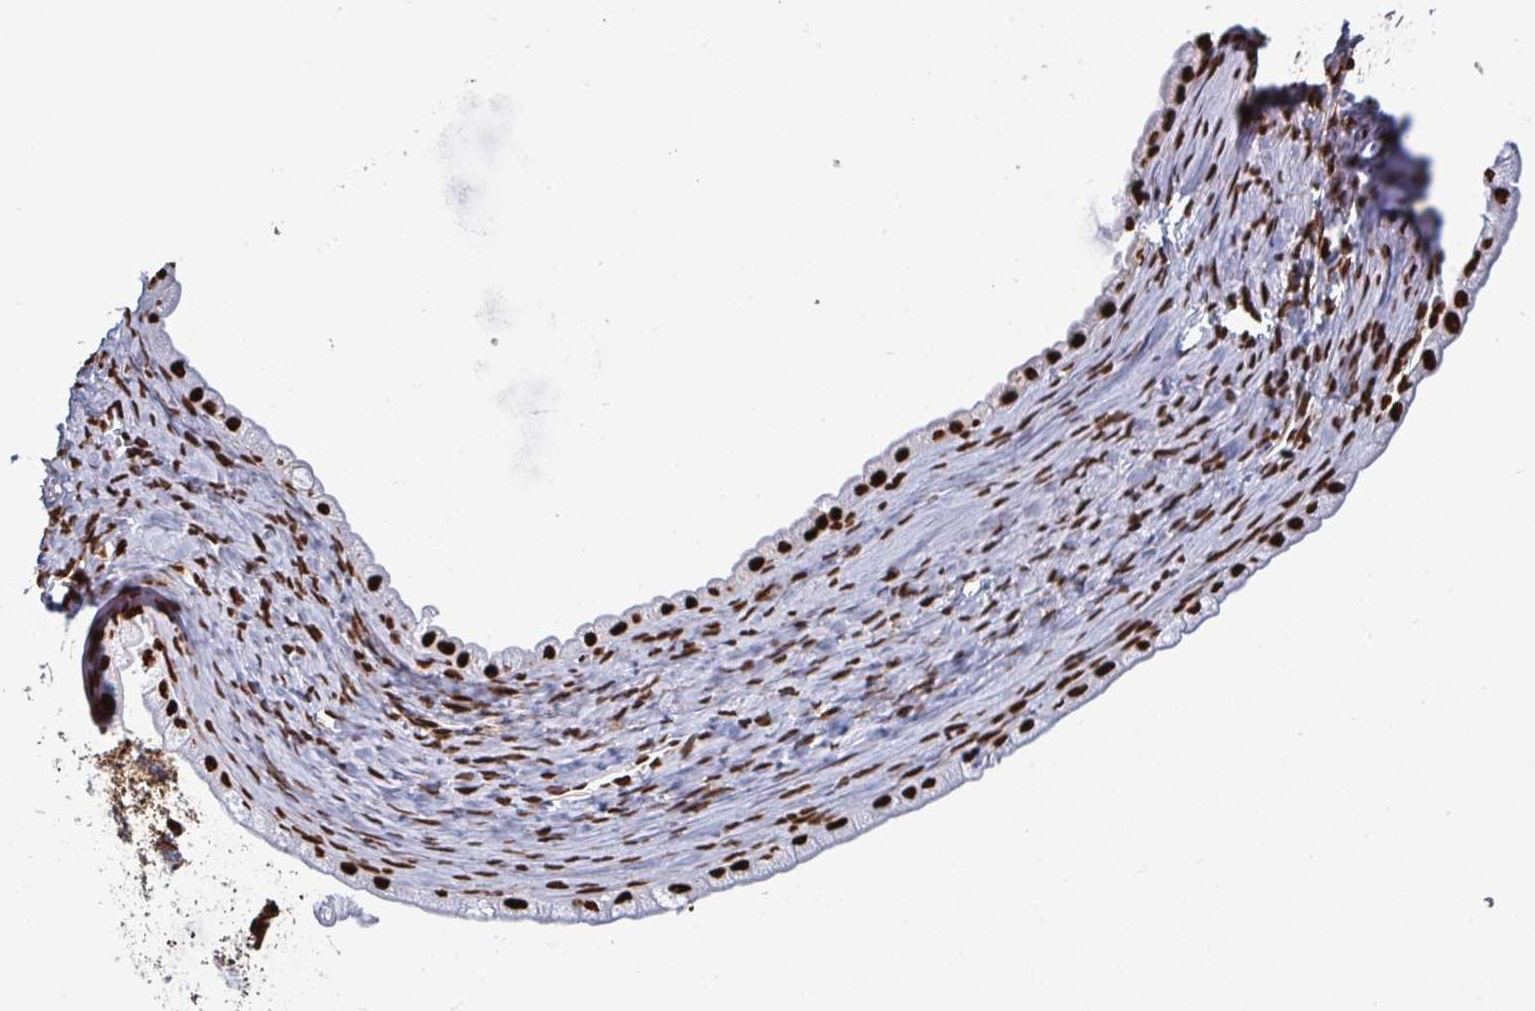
{"staining": {"intensity": "strong", "quantity": ">75%", "location": "nuclear"}, "tissue": "ovarian cancer", "cell_type": "Tumor cells", "image_type": "cancer", "snomed": [{"axis": "morphology", "description": "Cystadenocarcinoma, mucinous, NOS"}, {"axis": "topography", "description": "Ovary"}], "caption": "Ovarian mucinous cystadenocarcinoma stained with DAB (3,3'-diaminobenzidine) immunohistochemistry exhibits high levels of strong nuclear expression in approximately >75% of tumor cells.", "gene": "GAR1", "patient": {"sex": "female", "age": 61}}